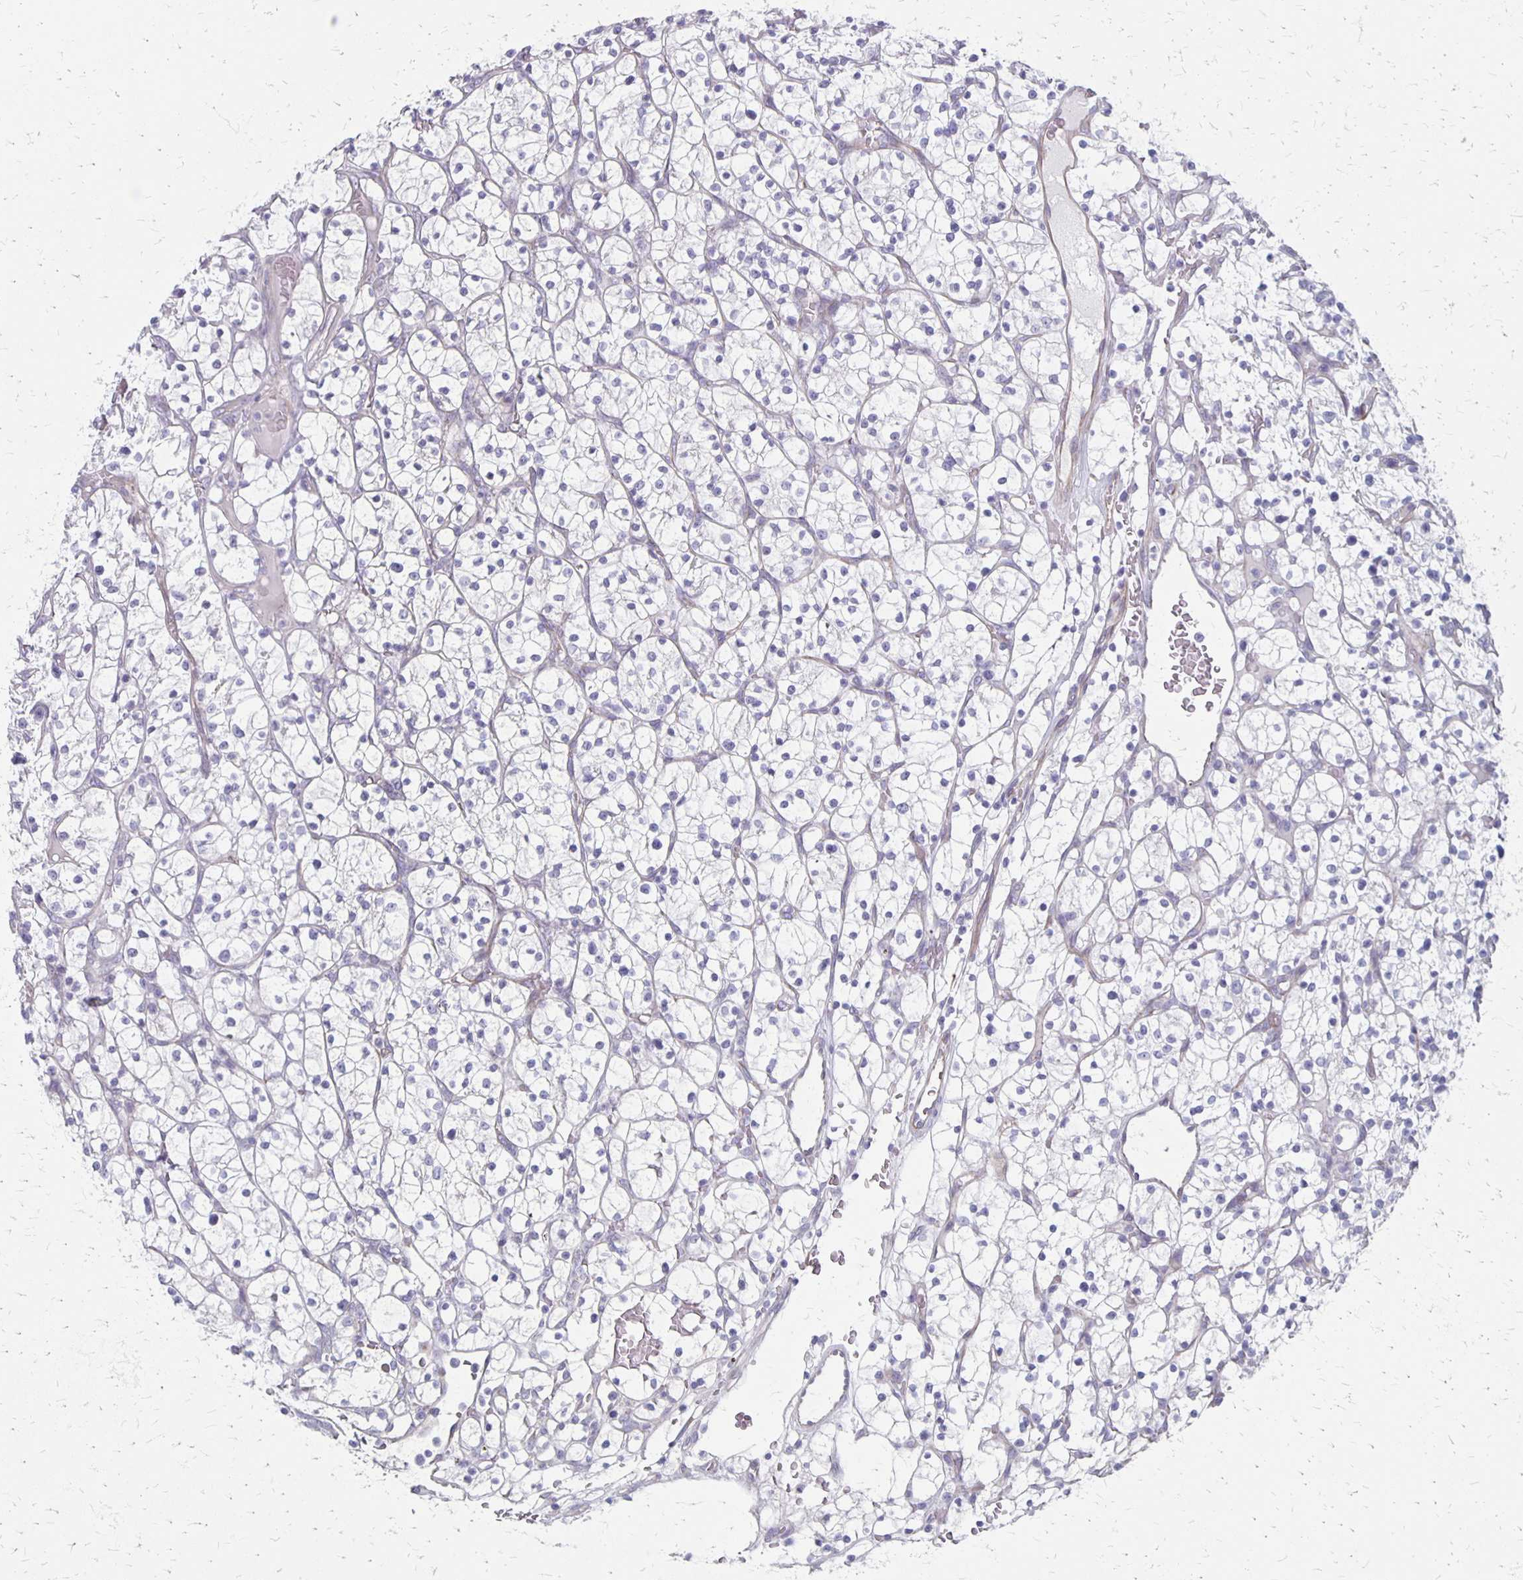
{"staining": {"intensity": "negative", "quantity": "none", "location": "none"}, "tissue": "renal cancer", "cell_type": "Tumor cells", "image_type": "cancer", "snomed": [{"axis": "morphology", "description": "Adenocarcinoma, NOS"}, {"axis": "topography", "description": "Kidney"}], "caption": "DAB immunohistochemical staining of human renal cancer (adenocarcinoma) shows no significant expression in tumor cells.", "gene": "HOMER1", "patient": {"sex": "female", "age": 64}}